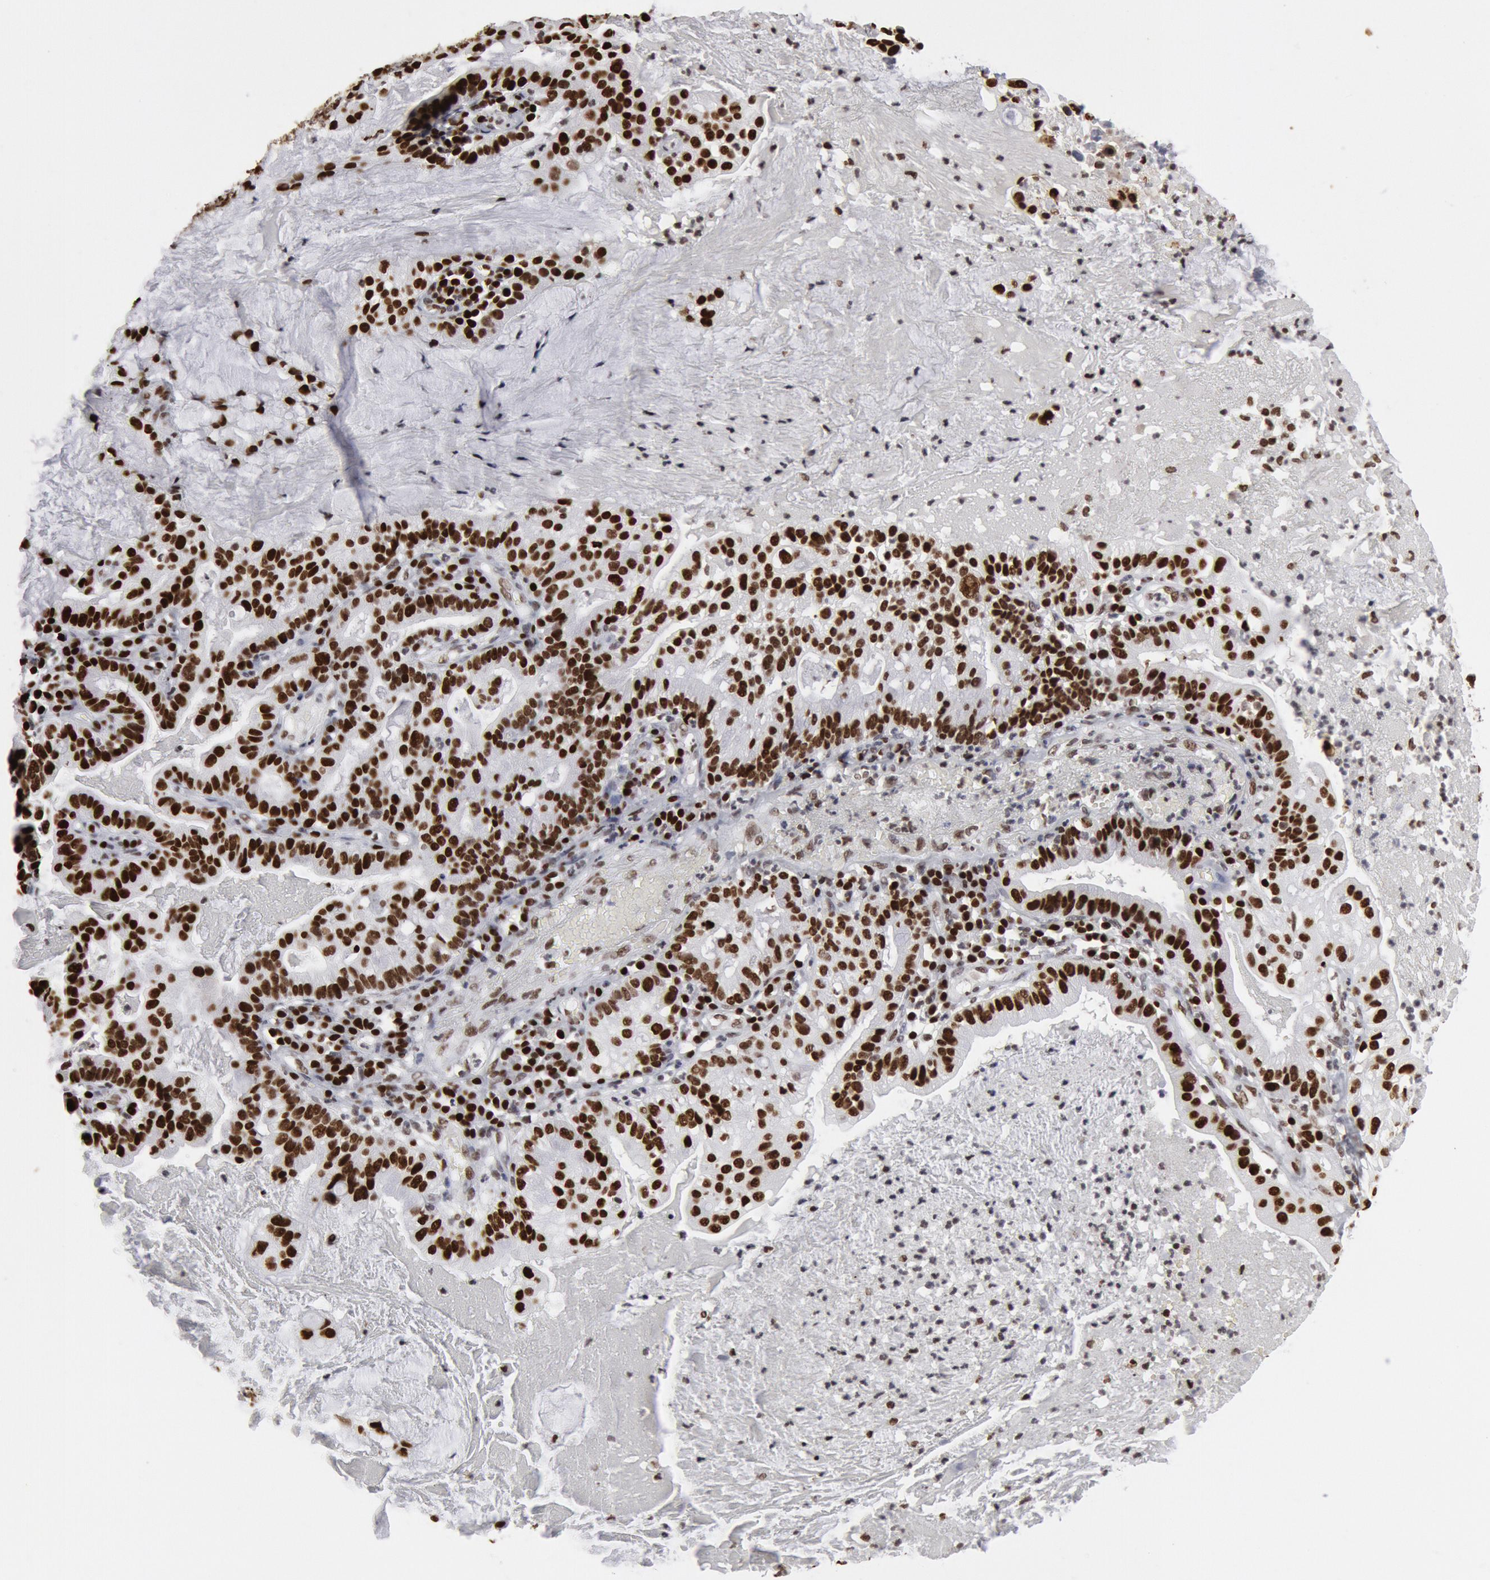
{"staining": {"intensity": "strong", "quantity": ">75%", "location": "nuclear"}, "tissue": "cervical cancer", "cell_type": "Tumor cells", "image_type": "cancer", "snomed": [{"axis": "morphology", "description": "Adenocarcinoma, NOS"}, {"axis": "topography", "description": "Cervix"}], "caption": "Immunohistochemical staining of human adenocarcinoma (cervical) exhibits high levels of strong nuclear protein expression in about >75% of tumor cells.", "gene": "SUB1", "patient": {"sex": "female", "age": 41}}